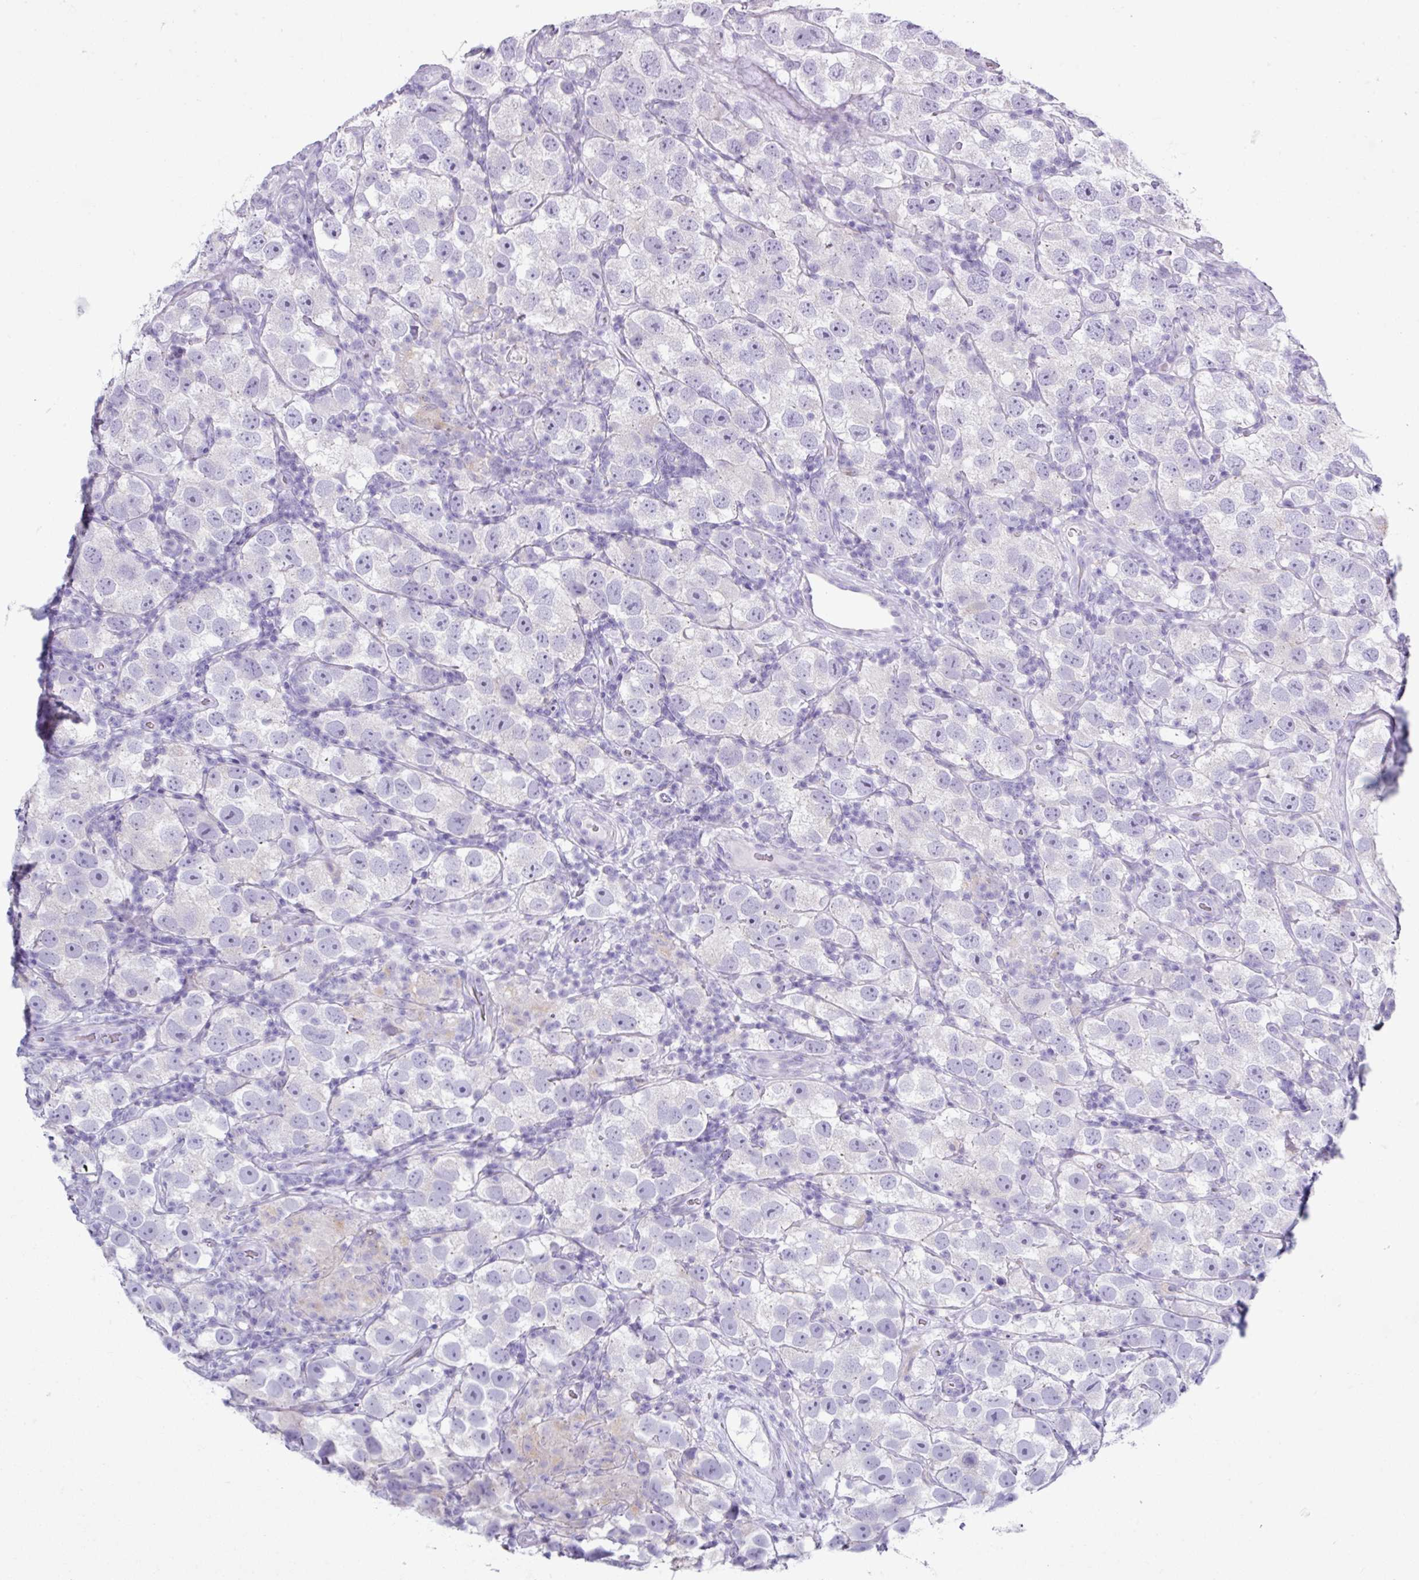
{"staining": {"intensity": "negative", "quantity": "none", "location": "none"}, "tissue": "testis cancer", "cell_type": "Tumor cells", "image_type": "cancer", "snomed": [{"axis": "morphology", "description": "Seminoma, NOS"}, {"axis": "topography", "description": "Testis"}], "caption": "The IHC histopathology image has no significant expression in tumor cells of testis cancer tissue.", "gene": "ABCC5", "patient": {"sex": "male", "age": 26}}